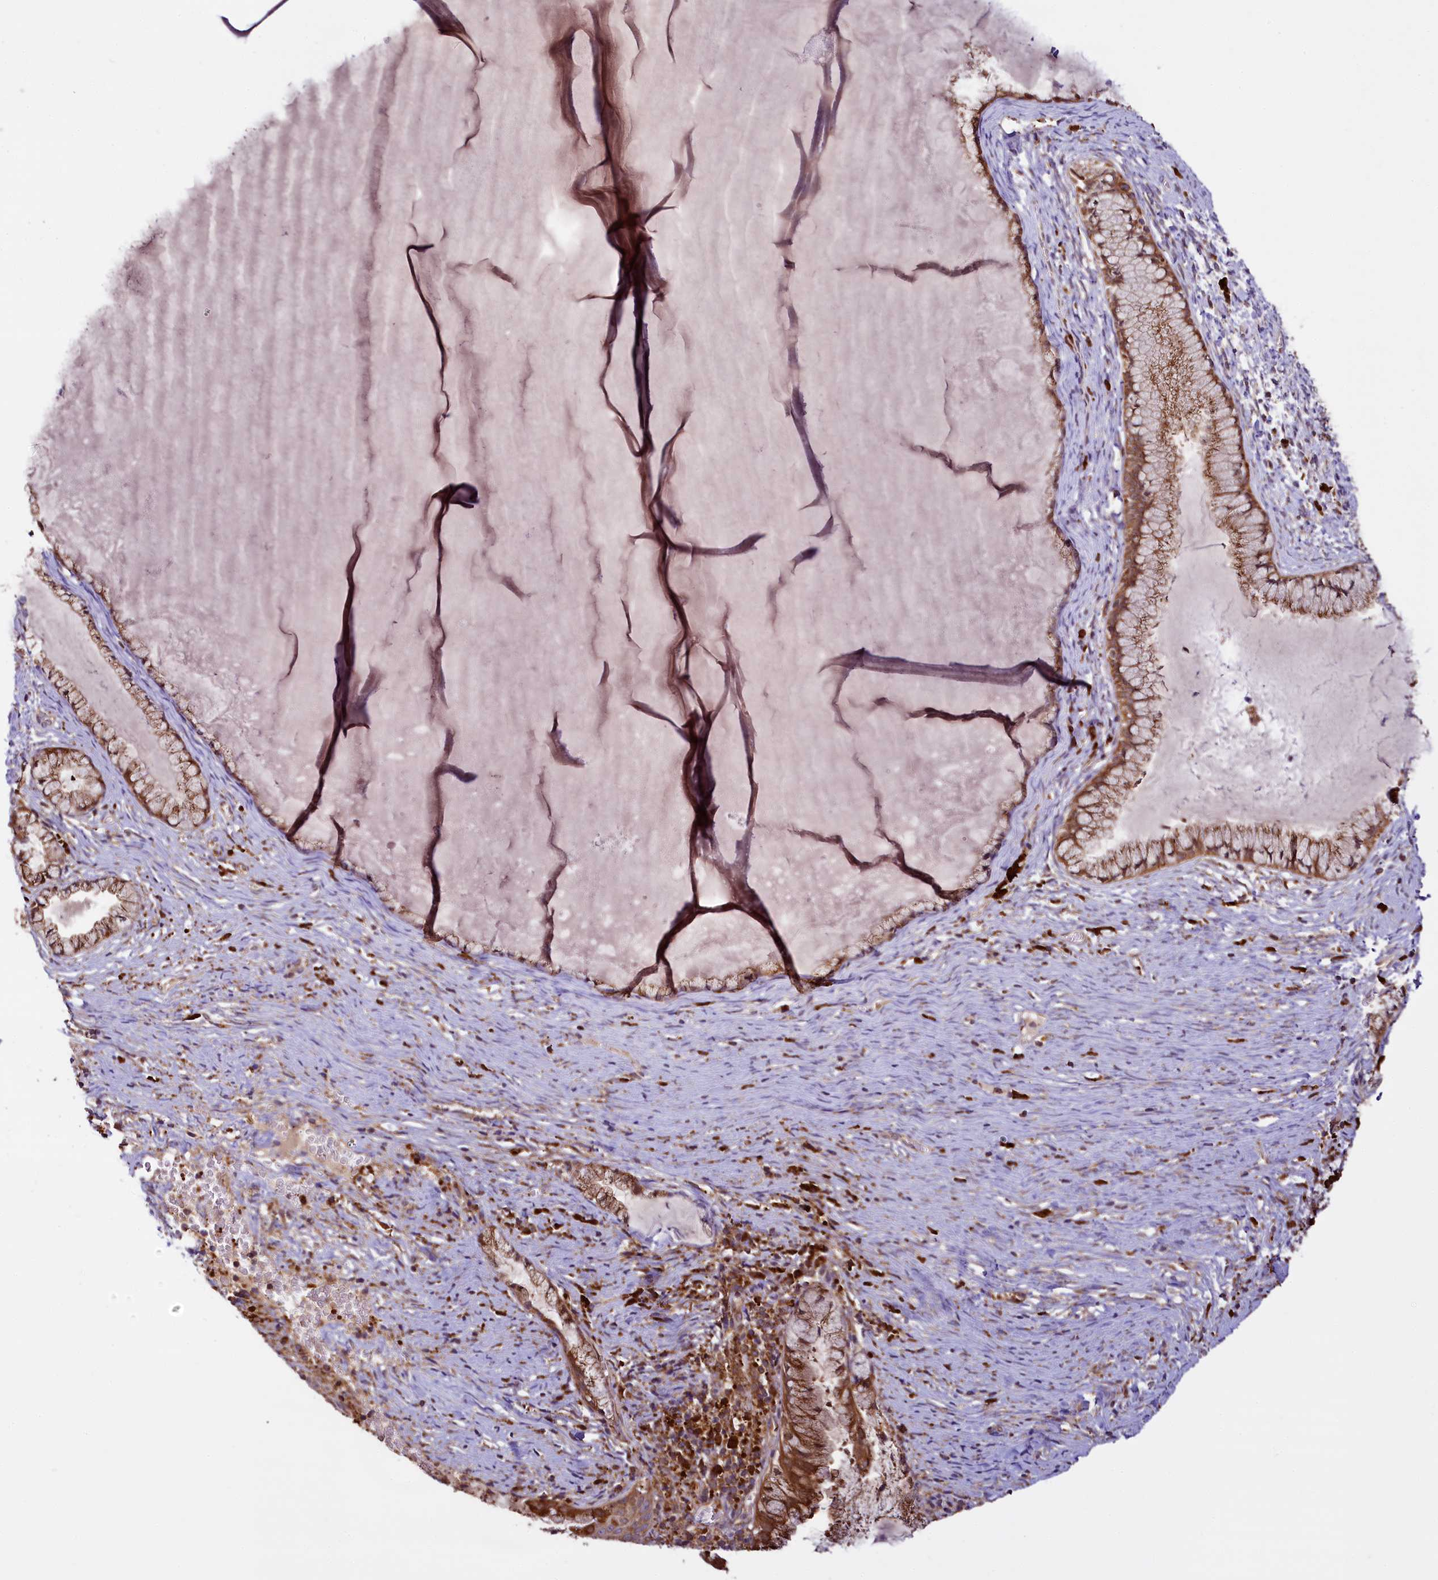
{"staining": {"intensity": "moderate", "quantity": ">75%", "location": "cytoplasmic/membranous"}, "tissue": "cervix", "cell_type": "Glandular cells", "image_type": "normal", "snomed": [{"axis": "morphology", "description": "Normal tissue, NOS"}, {"axis": "topography", "description": "Cervix"}], "caption": "Protein staining by immunohistochemistry (IHC) exhibits moderate cytoplasmic/membranous expression in about >75% of glandular cells in benign cervix.", "gene": "UFM1", "patient": {"sex": "female", "age": 42}}